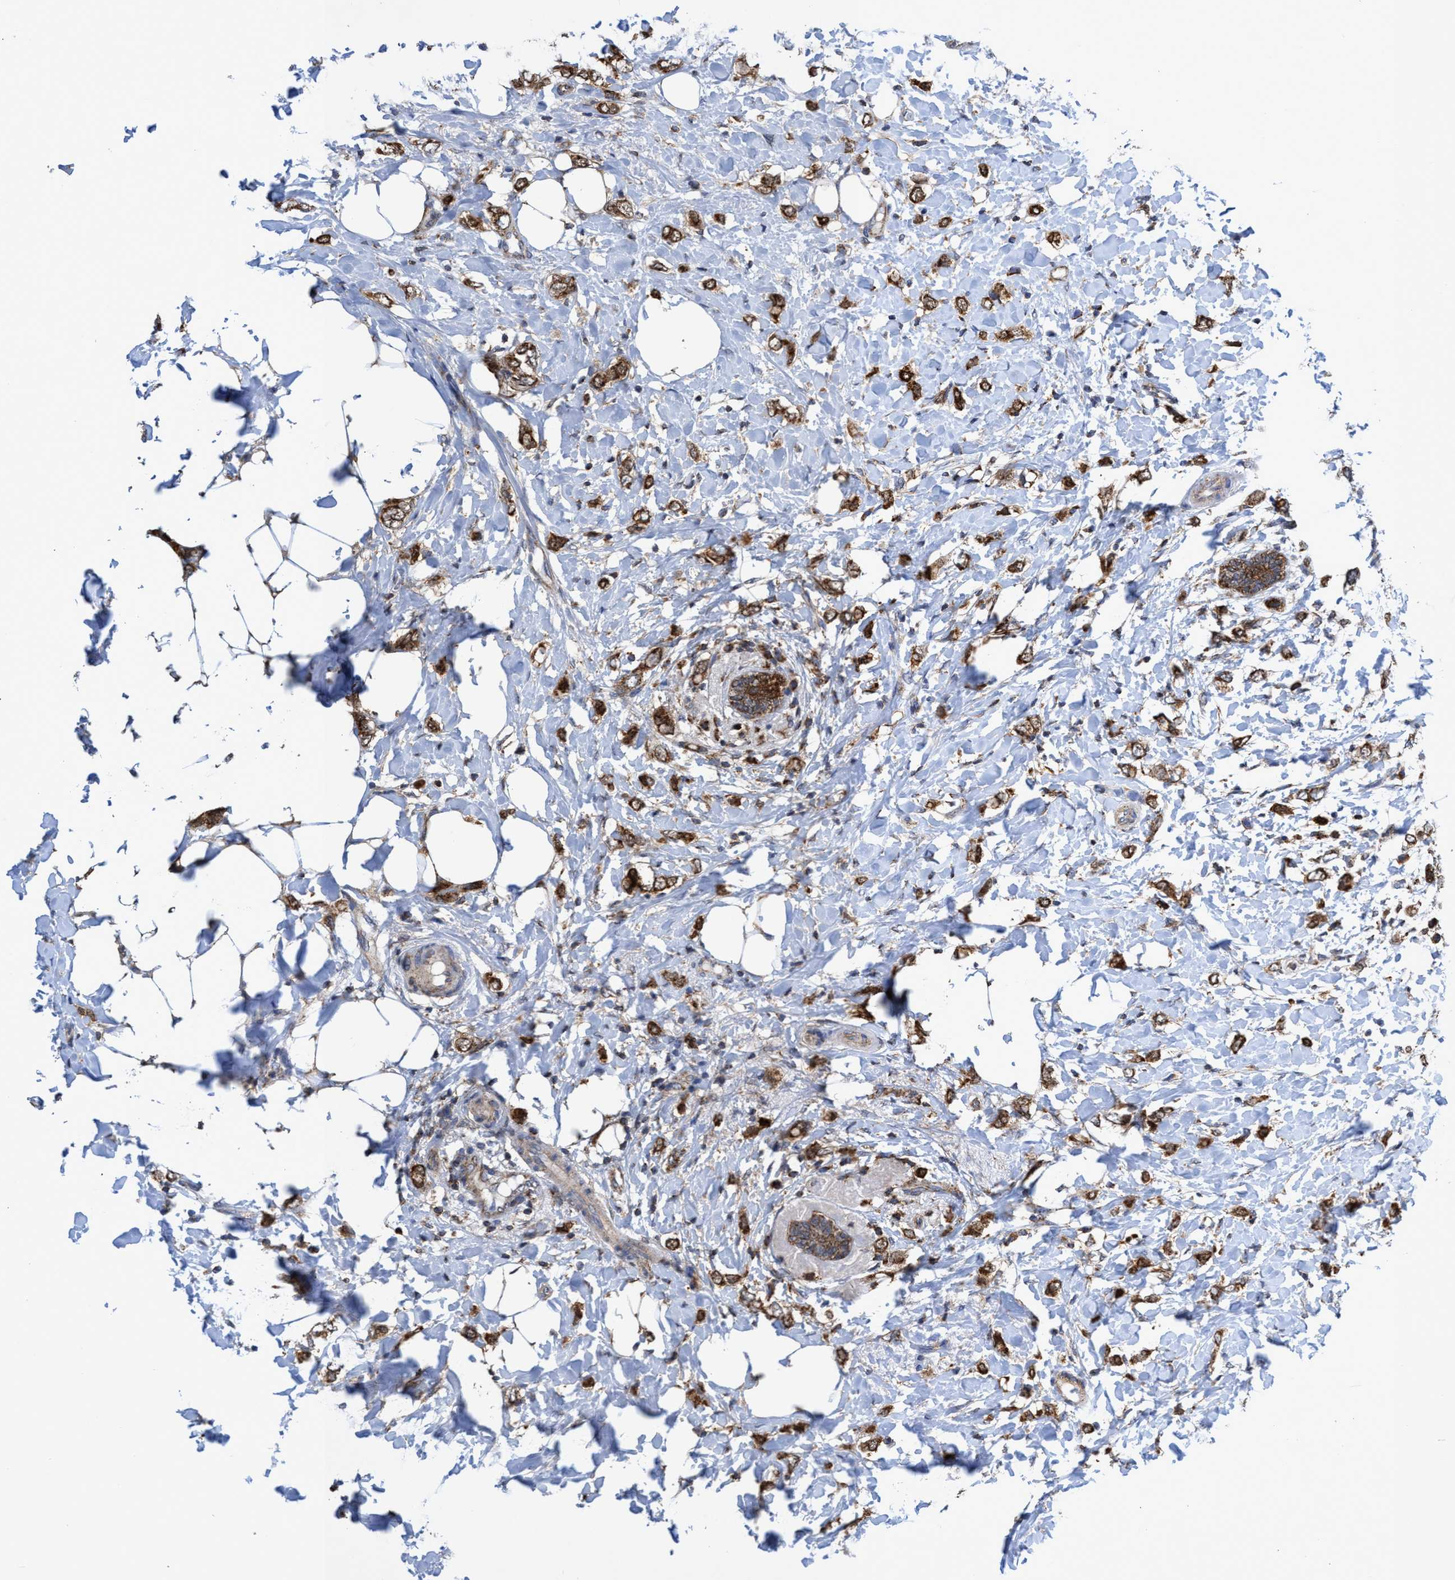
{"staining": {"intensity": "strong", "quantity": ">75%", "location": "cytoplasmic/membranous"}, "tissue": "breast cancer", "cell_type": "Tumor cells", "image_type": "cancer", "snomed": [{"axis": "morphology", "description": "Normal tissue, NOS"}, {"axis": "morphology", "description": "Lobular carcinoma"}, {"axis": "topography", "description": "Breast"}], "caption": "This micrograph demonstrates breast cancer stained with immunohistochemistry to label a protein in brown. The cytoplasmic/membranous of tumor cells show strong positivity for the protein. Nuclei are counter-stained blue.", "gene": "CRYZ", "patient": {"sex": "female", "age": 47}}